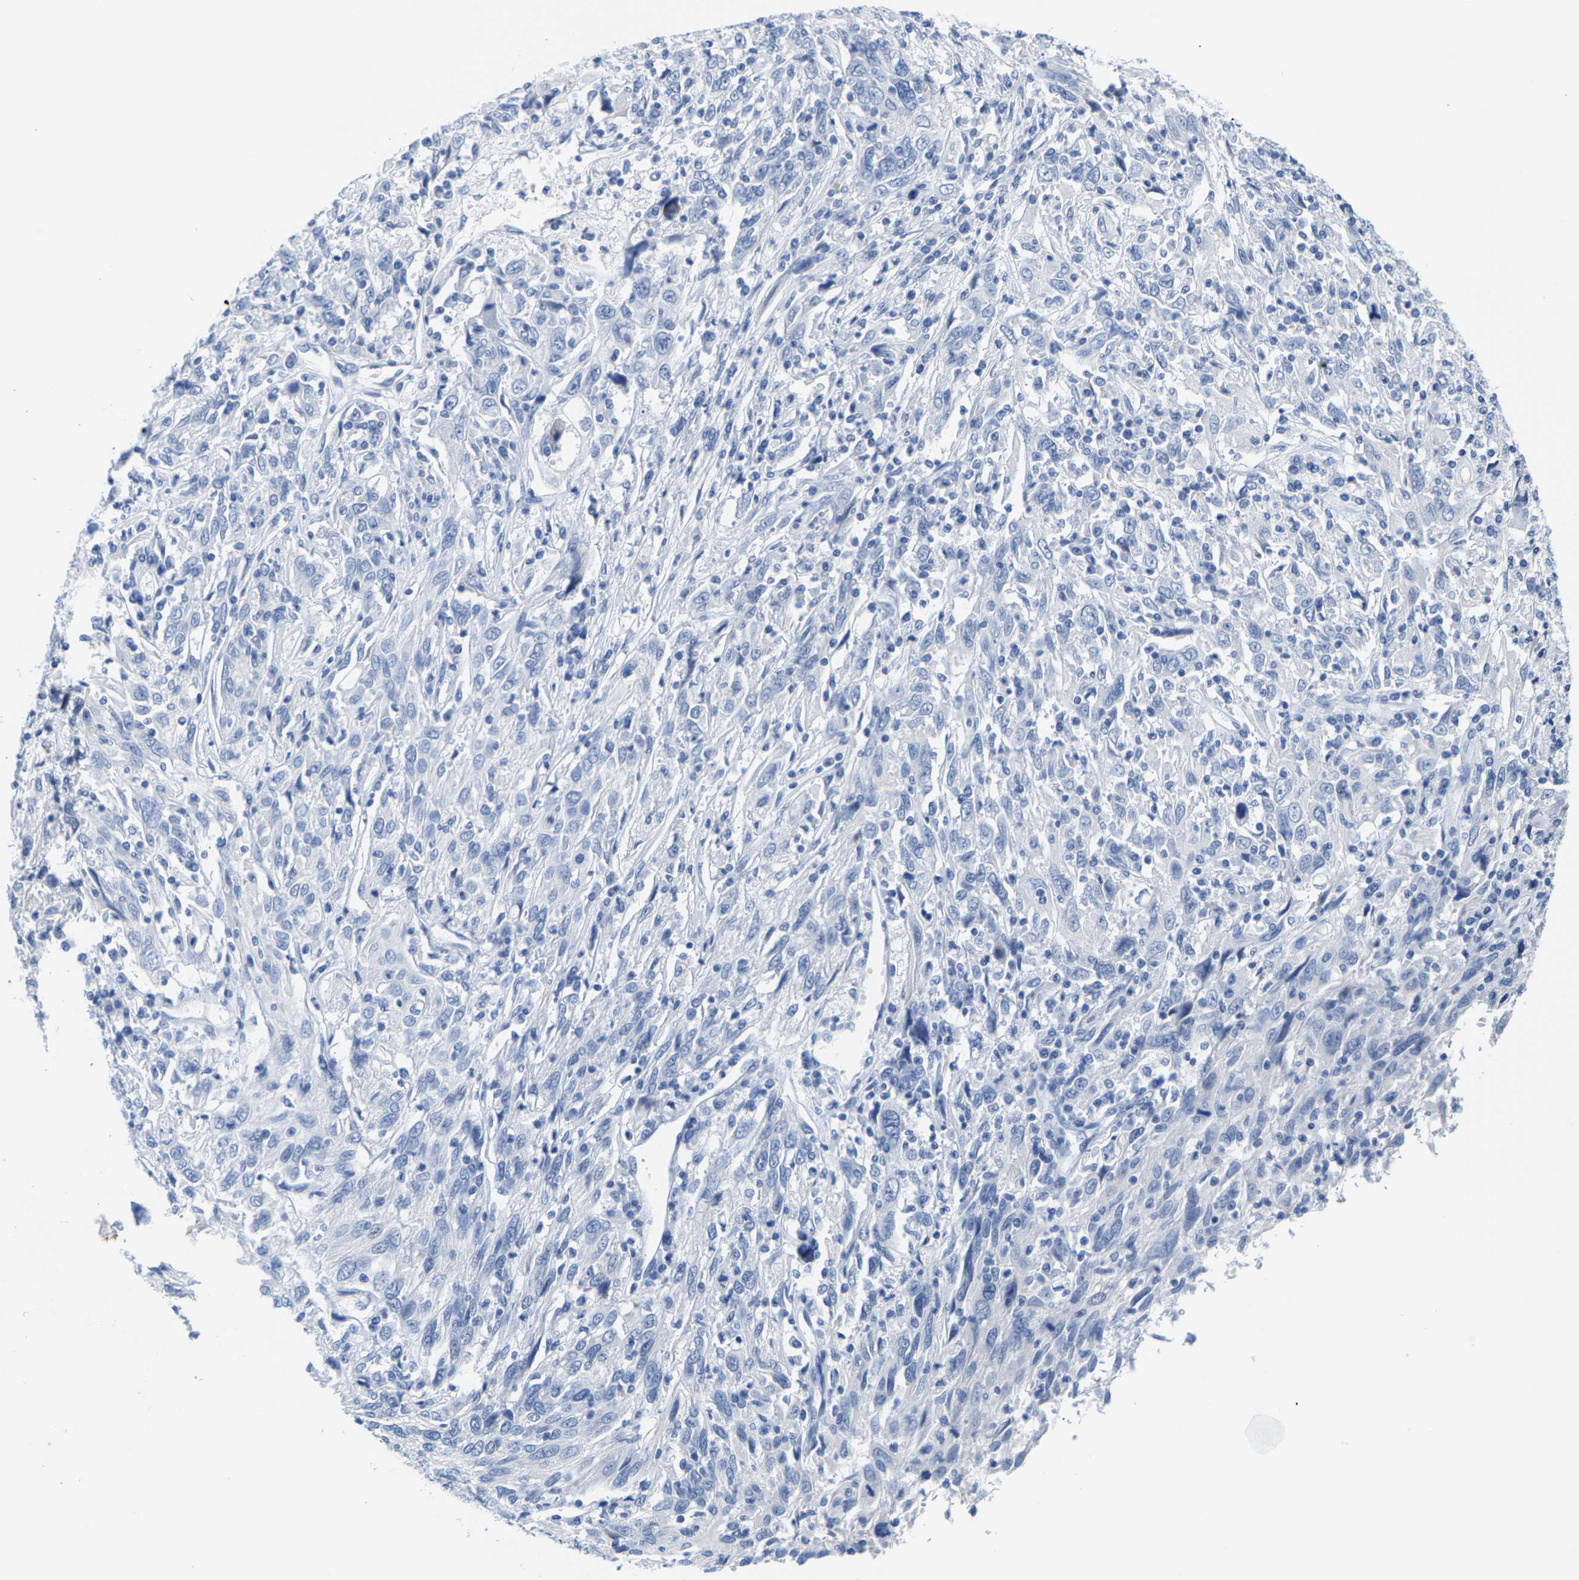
{"staining": {"intensity": "negative", "quantity": "none", "location": "none"}, "tissue": "cervical cancer", "cell_type": "Tumor cells", "image_type": "cancer", "snomed": [{"axis": "morphology", "description": "Squamous cell carcinoma, NOS"}, {"axis": "topography", "description": "Cervix"}], "caption": "An IHC photomicrograph of squamous cell carcinoma (cervical) is shown. There is no staining in tumor cells of squamous cell carcinoma (cervical).", "gene": "KLHL1", "patient": {"sex": "female", "age": 46}}